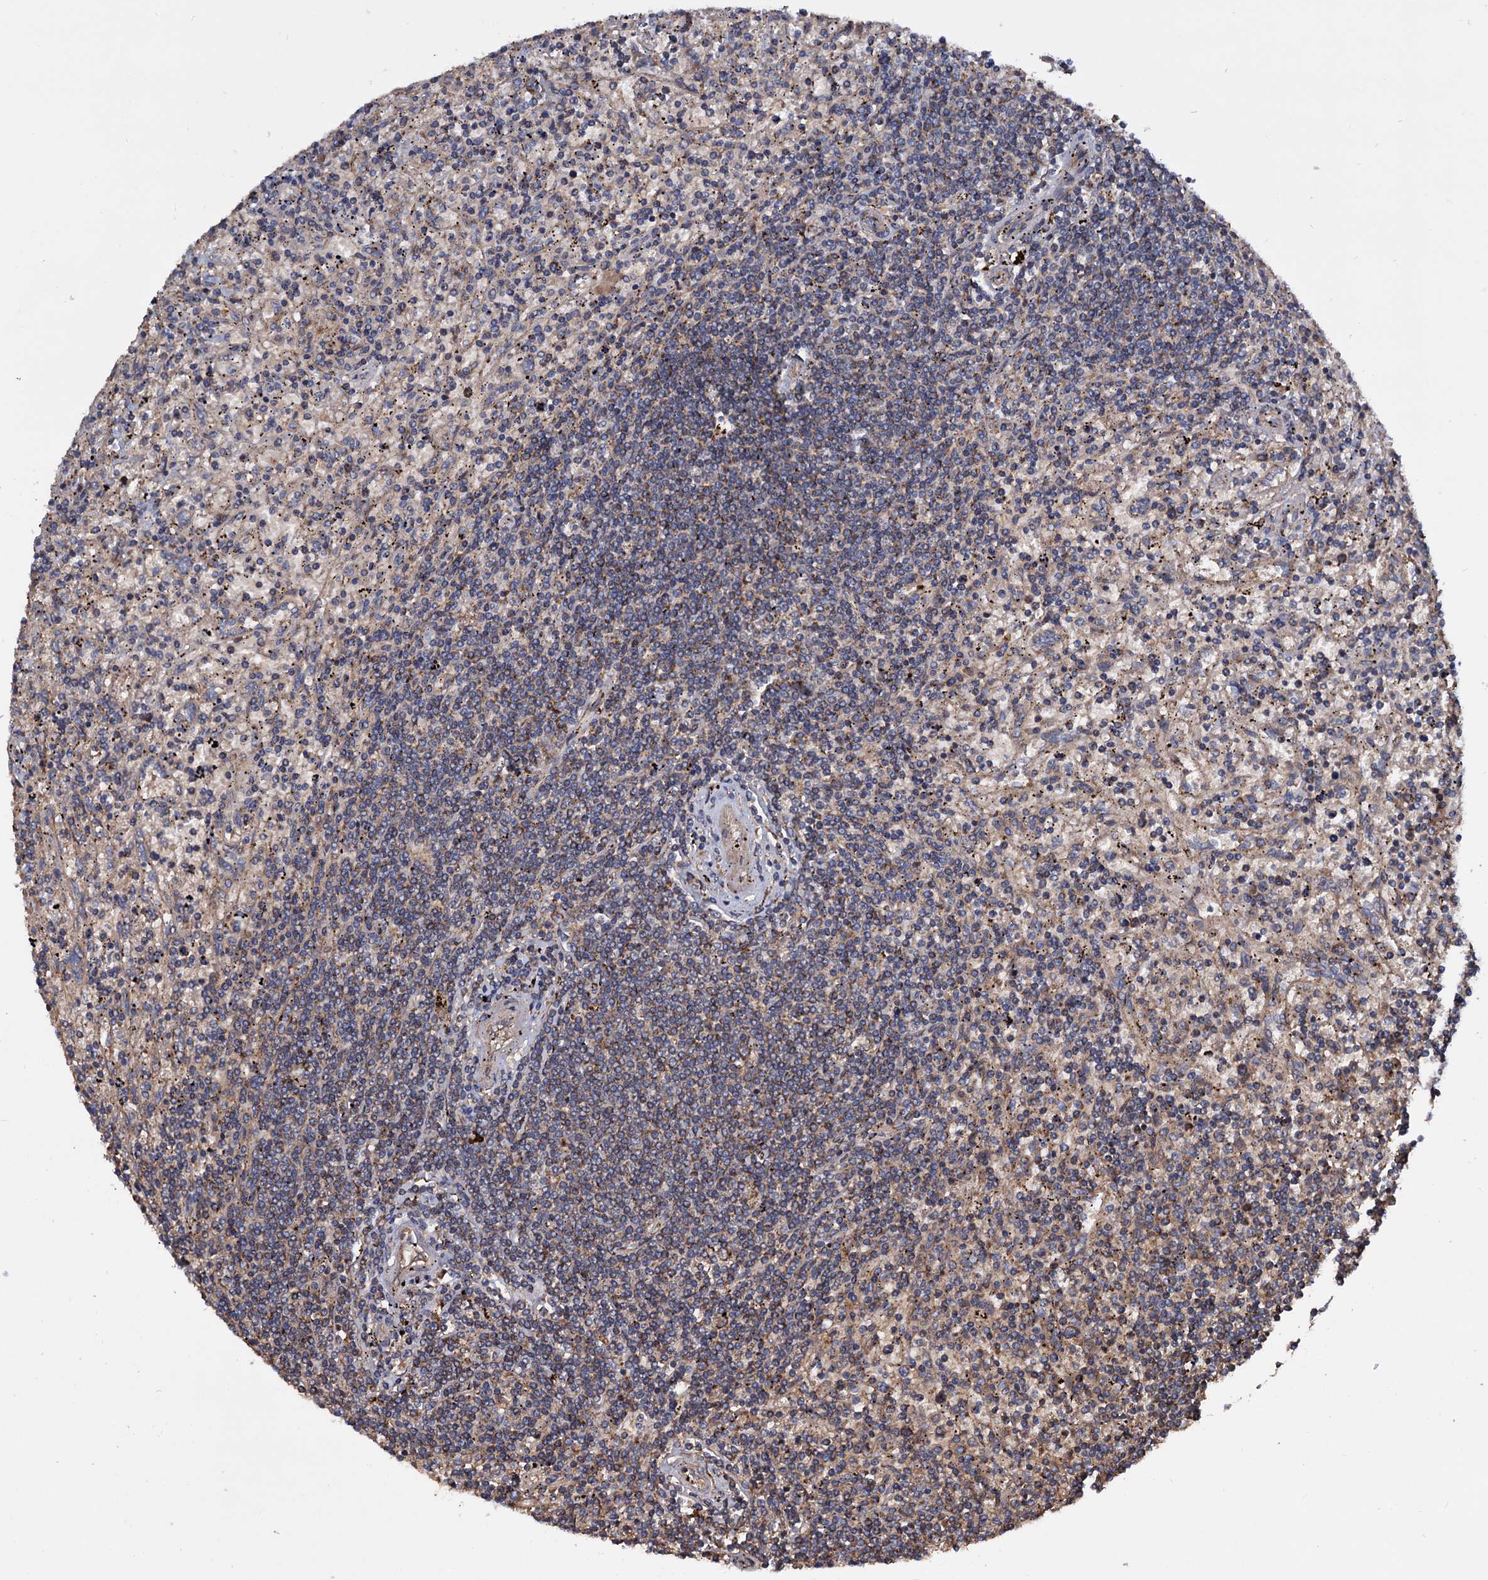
{"staining": {"intensity": "moderate", "quantity": "<25%", "location": "cytoplasmic/membranous"}, "tissue": "lymphoma", "cell_type": "Tumor cells", "image_type": "cancer", "snomed": [{"axis": "morphology", "description": "Malignant lymphoma, non-Hodgkin's type, Low grade"}, {"axis": "topography", "description": "Spleen"}], "caption": "Moderate cytoplasmic/membranous protein staining is identified in approximately <25% of tumor cells in malignant lymphoma, non-Hodgkin's type (low-grade). (DAB IHC with brightfield microscopy, high magnification).", "gene": "MRPL42", "patient": {"sex": "male", "age": 76}}